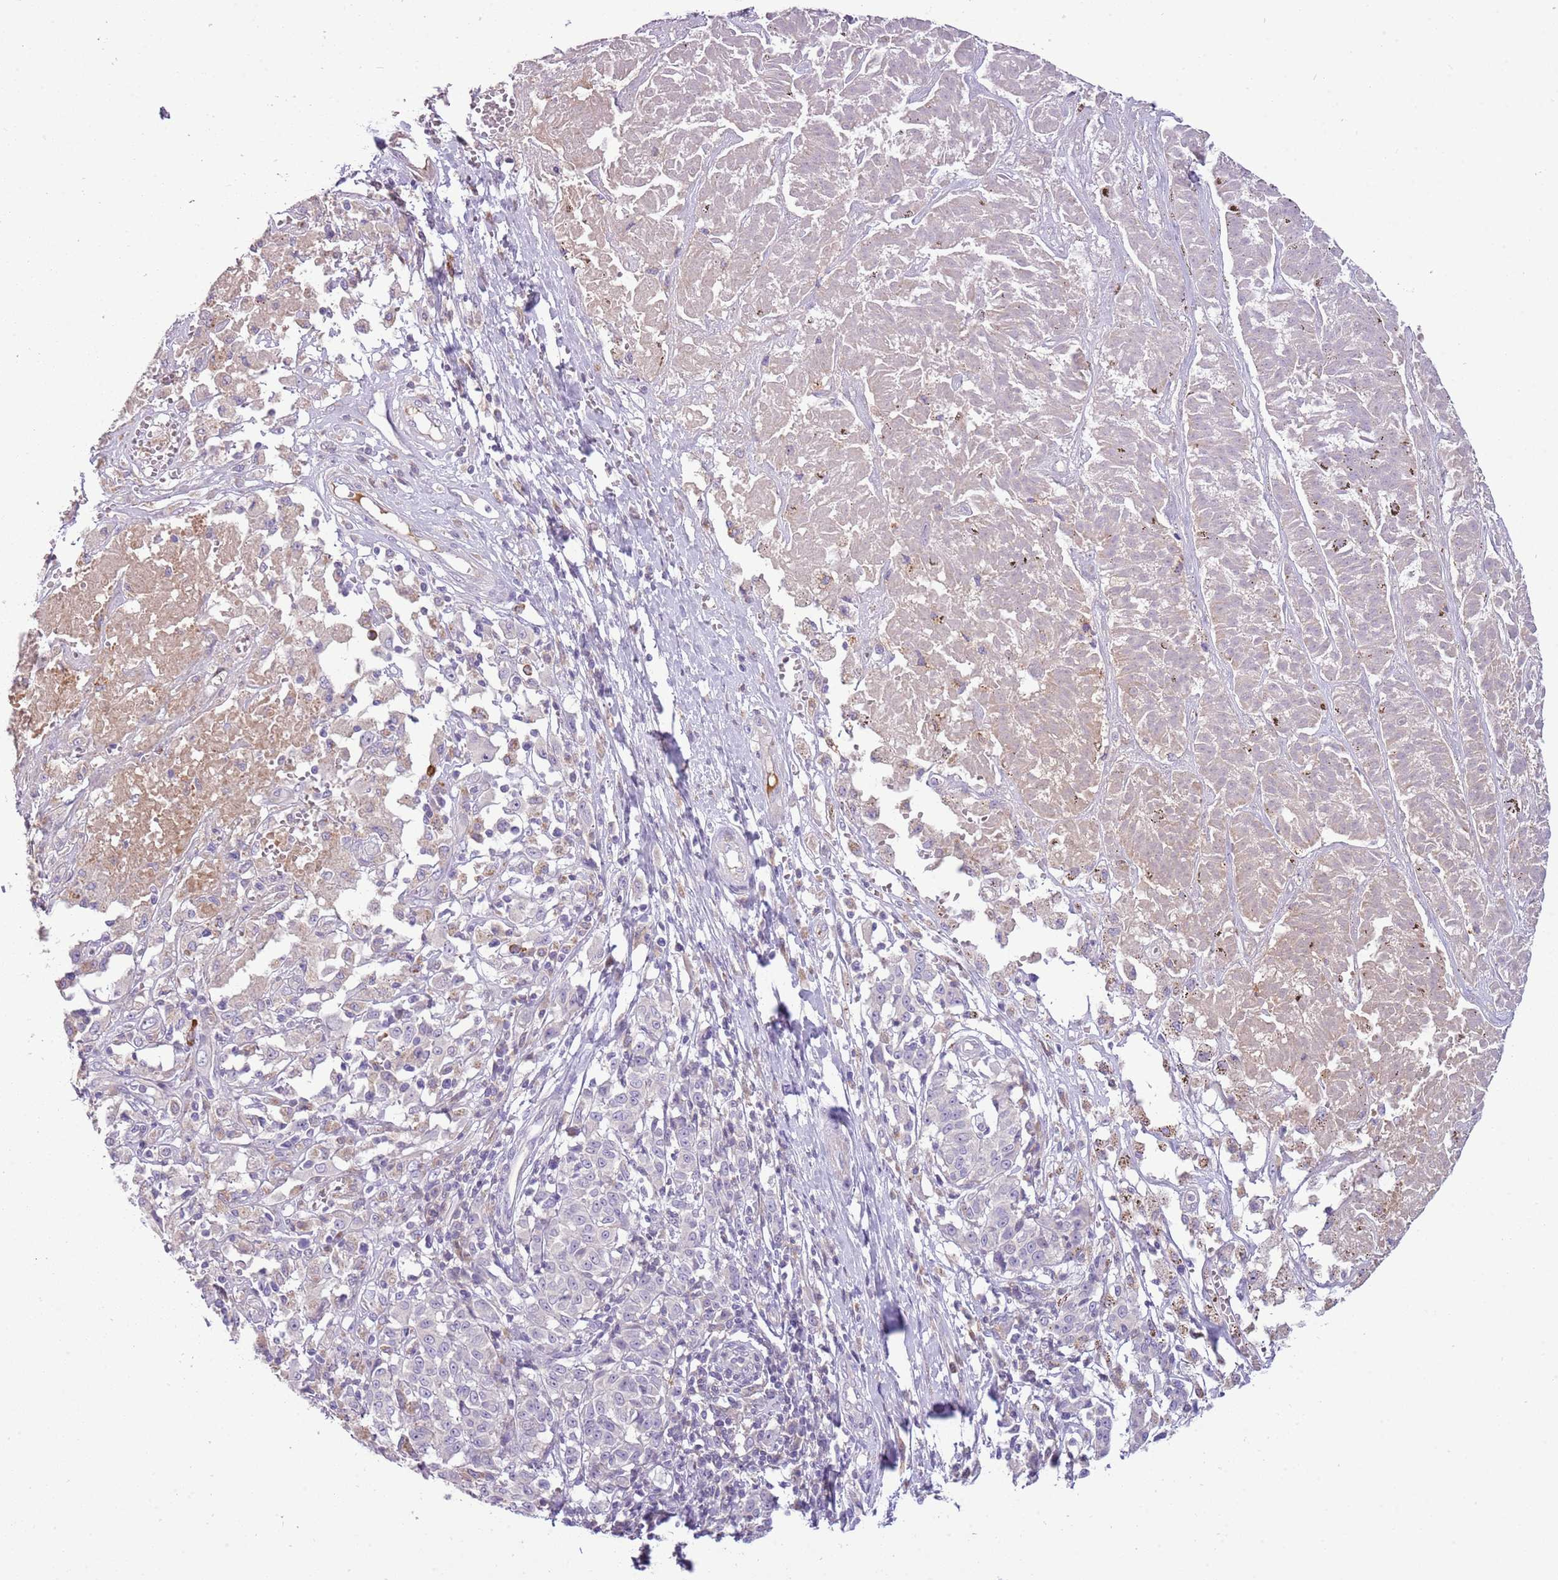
{"staining": {"intensity": "negative", "quantity": "none", "location": "none"}, "tissue": "melanoma", "cell_type": "Tumor cells", "image_type": "cancer", "snomed": [{"axis": "morphology", "description": "Malignant melanoma, NOS"}, {"axis": "topography", "description": "Skin"}], "caption": "A histopathology image of melanoma stained for a protein shows no brown staining in tumor cells. Brightfield microscopy of immunohistochemistry stained with DAB (brown) and hematoxylin (blue), captured at high magnification.", "gene": "SCAMP5", "patient": {"sex": "female", "age": 72}}